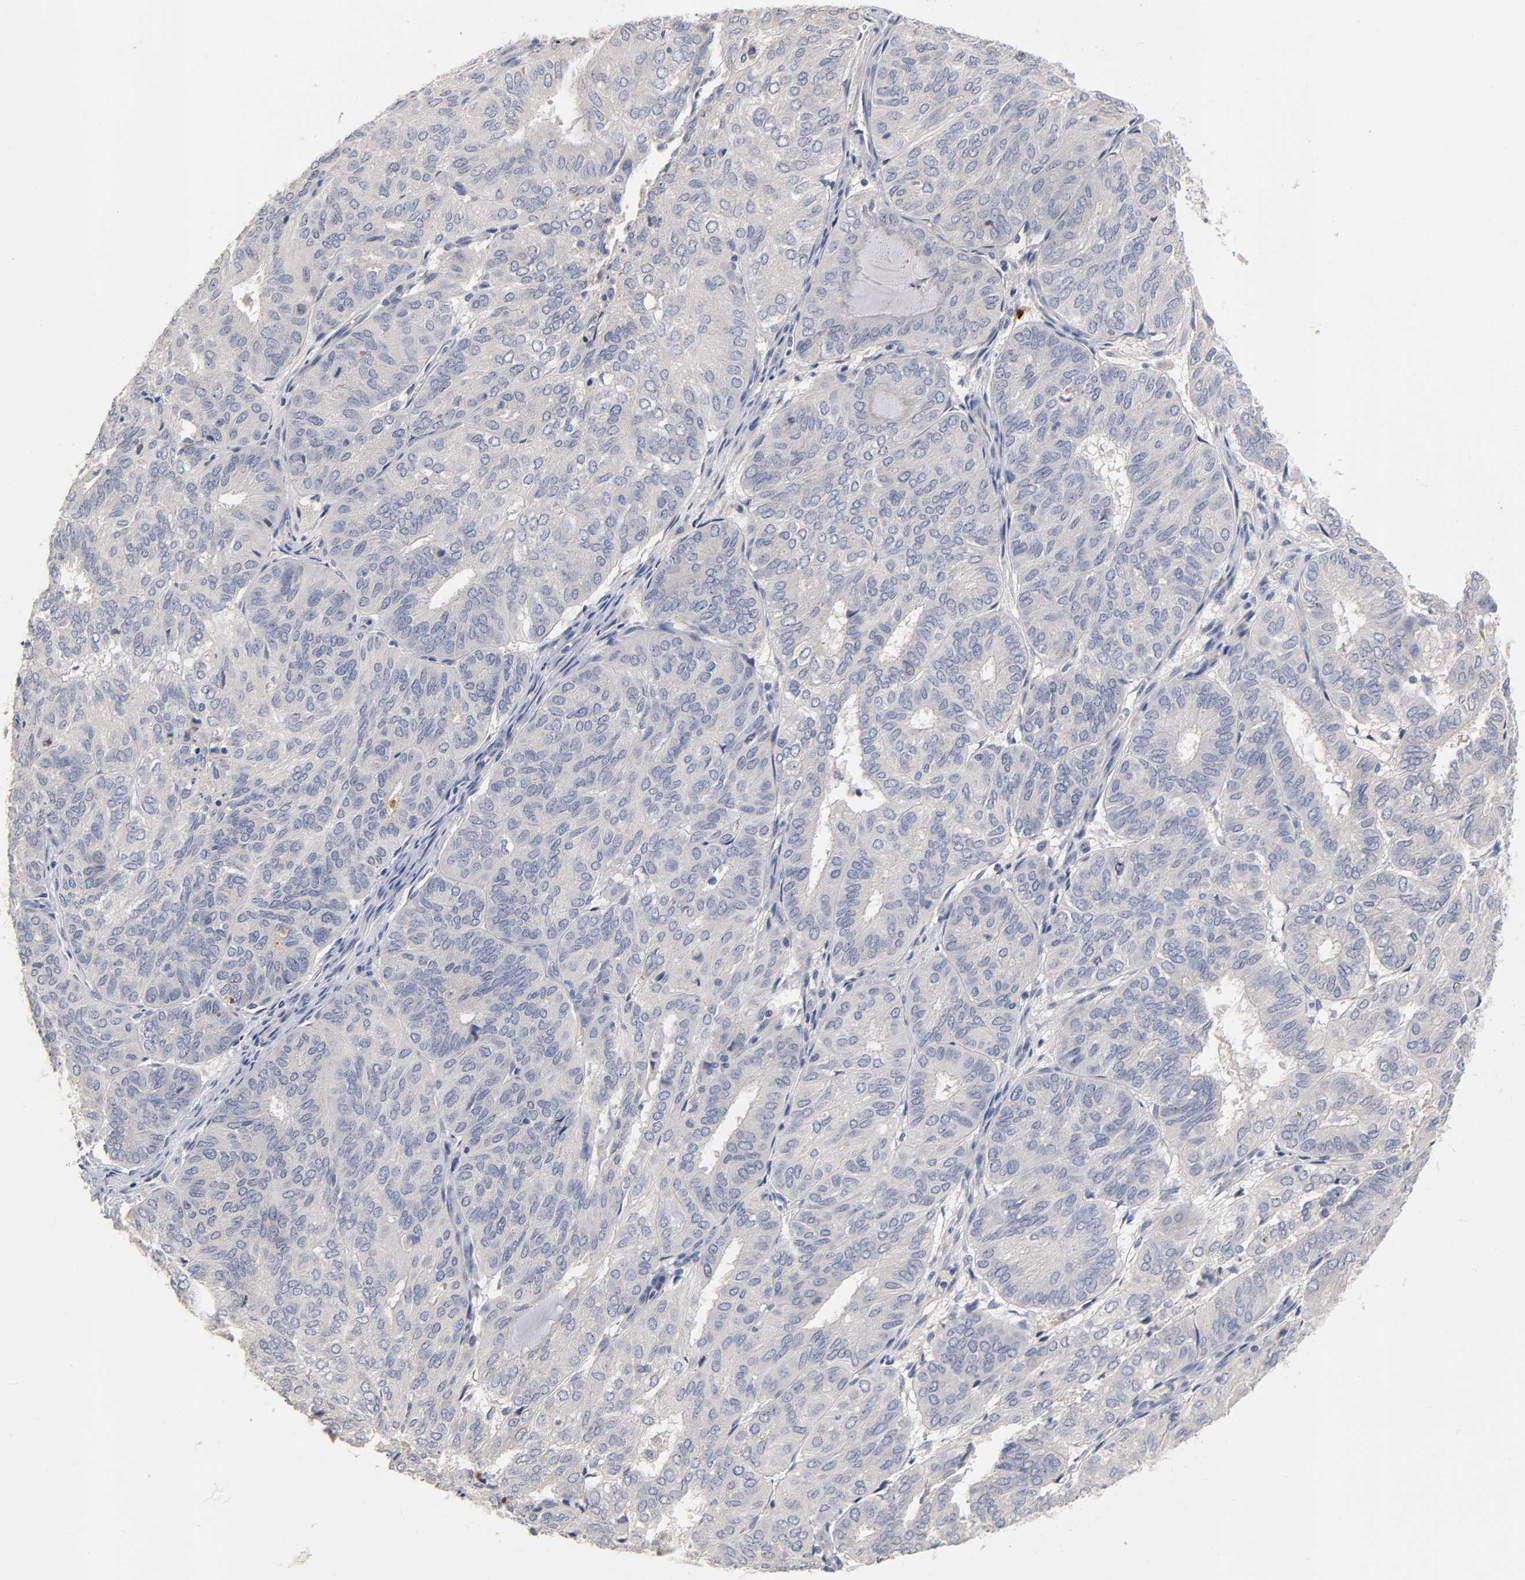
{"staining": {"intensity": "negative", "quantity": "none", "location": "none"}, "tissue": "endometrial cancer", "cell_type": "Tumor cells", "image_type": "cancer", "snomed": [{"axis": "morphology", "description": "Adenocarcinoma, NOS"}, {"axis": "topography", "description": "Uterus"}], "caption": "Immunohistochemistry of human endometrial adenocarcinoma demonstrates no positivity in tumor cells.", "gene": "OVOL1", "patient": {"sex": "female", "age": 60}}